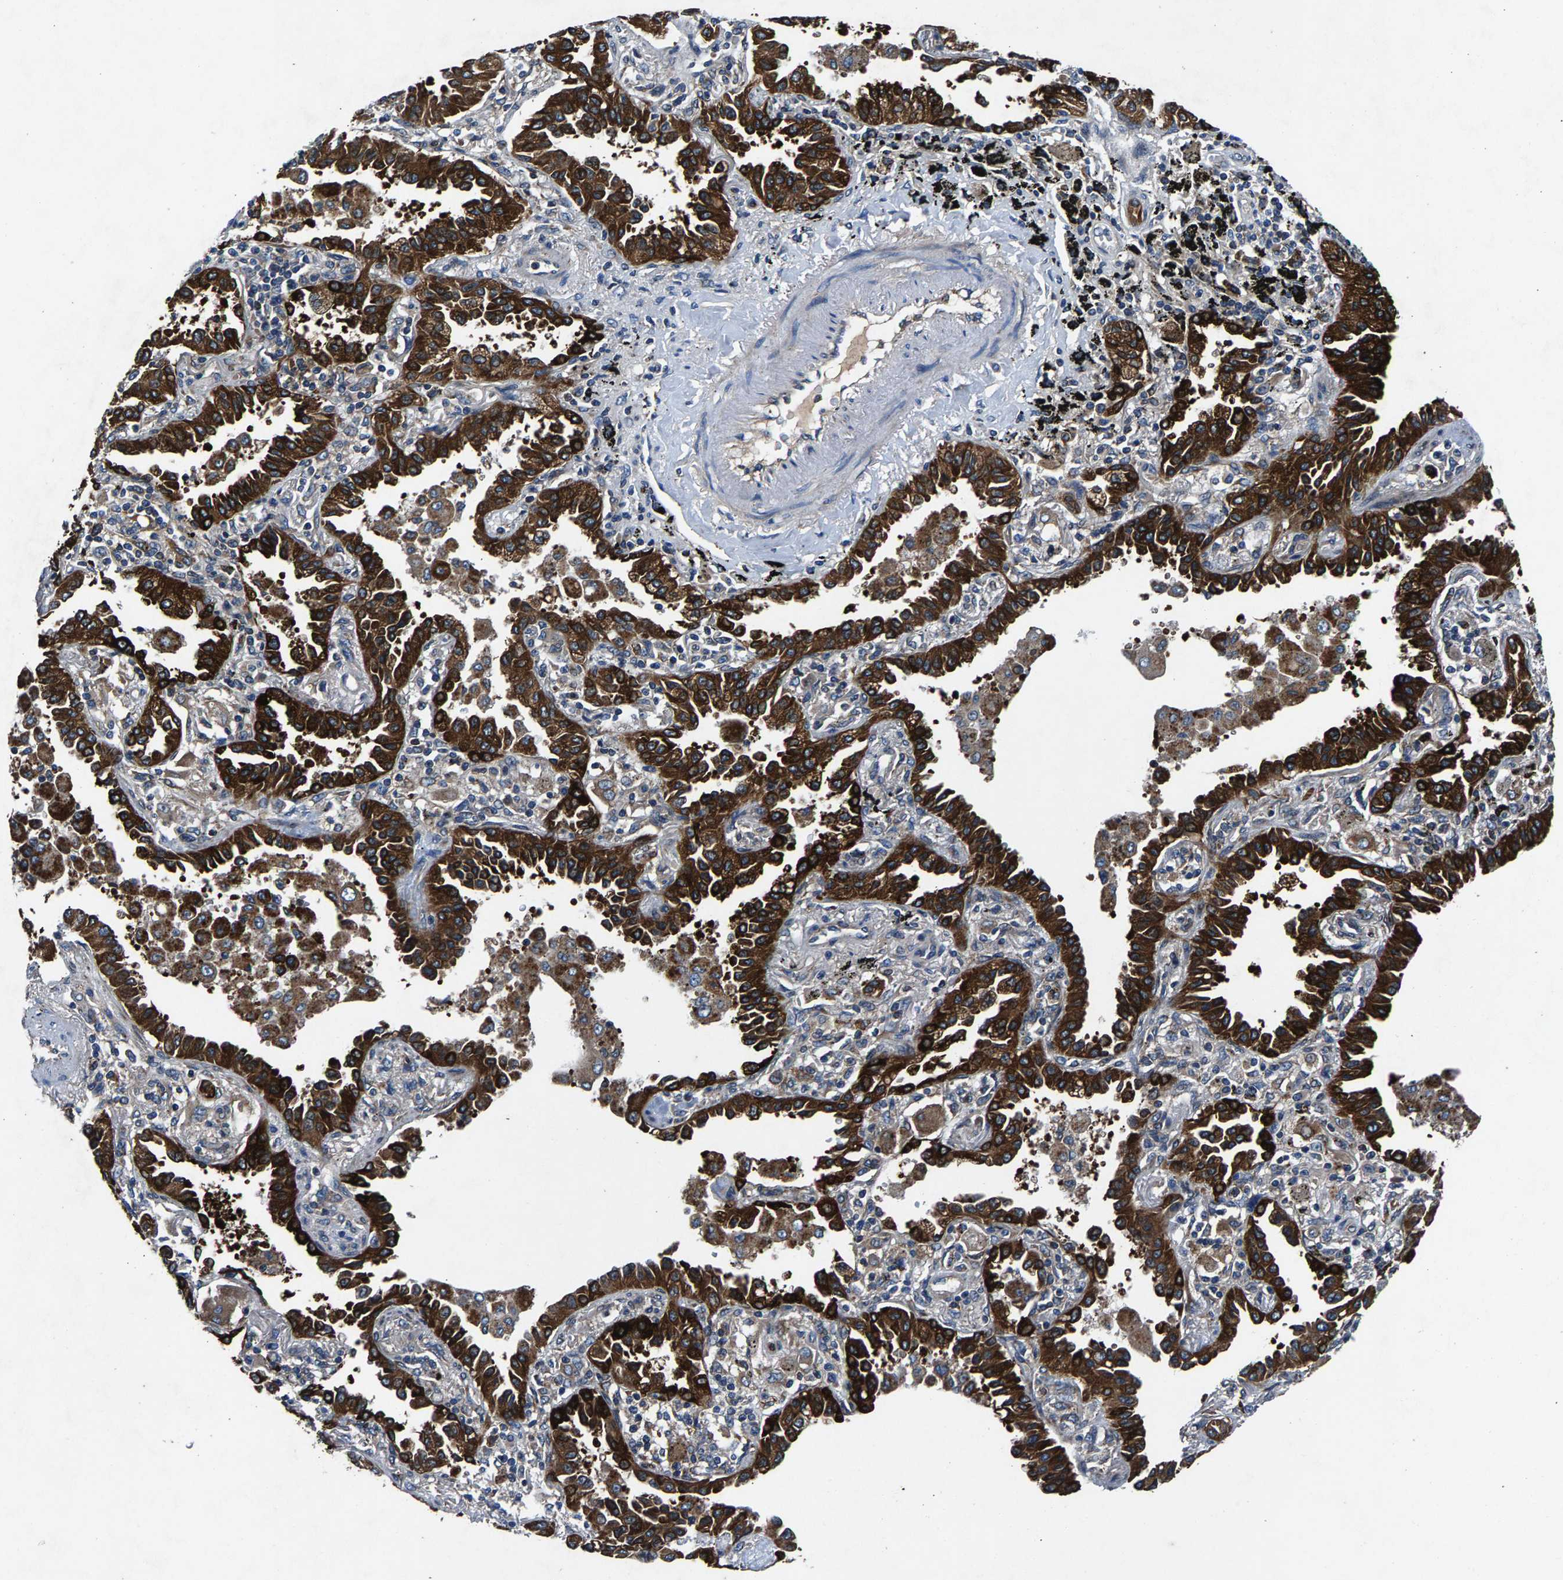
{"staining": {"intensity": "strong", "quantity": ">75%", "location": "cytoplasmic/membranous"}, "tissue": "lung cancer", "cell_type": "Tumor cells", "image_type": "cancer", "snomed": [{"axis": "morphology", "description": "Normal tissue, NOS"}, {"axis": "morphology", "description": "Adenocarcinoma, NOS"}, {"axis": "topography", "description": "Lung"}], "caption": "High-magnification brightfield microscopy of lung cancer (adenocarcinoma) stained with DAB (3,3'-diaminobenzidine) (brown) and counterstained with hematoxylin (blue). tumor cells exhibit strong cytoplasmic/membranous expression is seen in approximately>75% of cells. (DAB IHC with brightfield microscopy, high magnification).", "gene": "LPCAT1", "patient": {"sex": "male", "age": 59}}